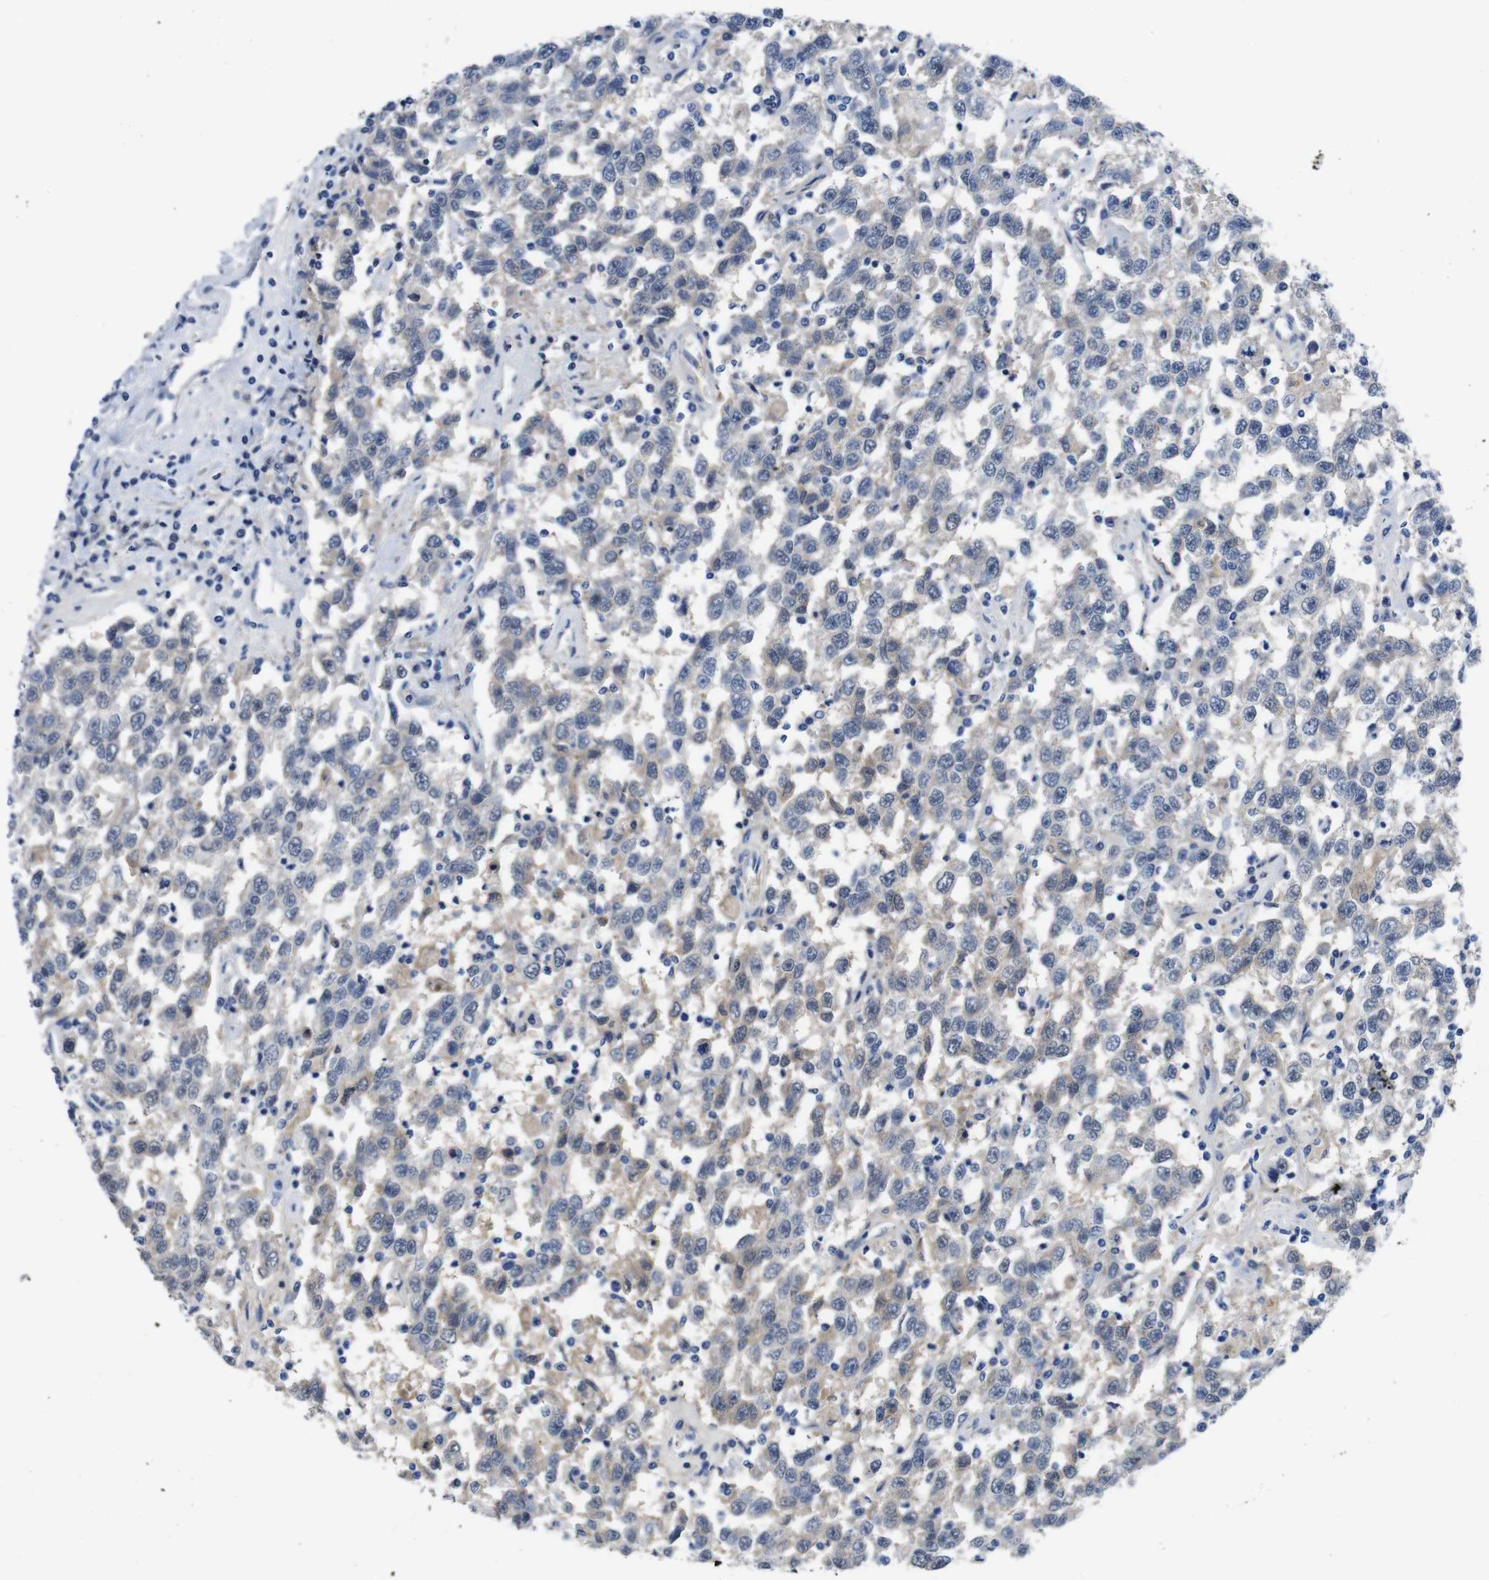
{"staining": {"intensity": "weak", "quantity": "25%-75%", "location": "cytoplasmic/membranous"}, "tissue": "testis cancer", "cell_type": "Tumor cells", "image_type": "cancer", "snomed": [{"axis": "morphology", "description": "Seminoma, NOS"}, {"axis": "topography", "description": "Testis"}], "caption": "DAB immunohistochemical staining of human seminoma (testis) reveals weak cytoplasmic/membranous protein positivity in approximately 25%-75% of tumor cells. (DAB = brown stain, brightfield microscopy at high magnification).", "gene": "C1RL", "patient": {"sex": "male", "age": 41}}